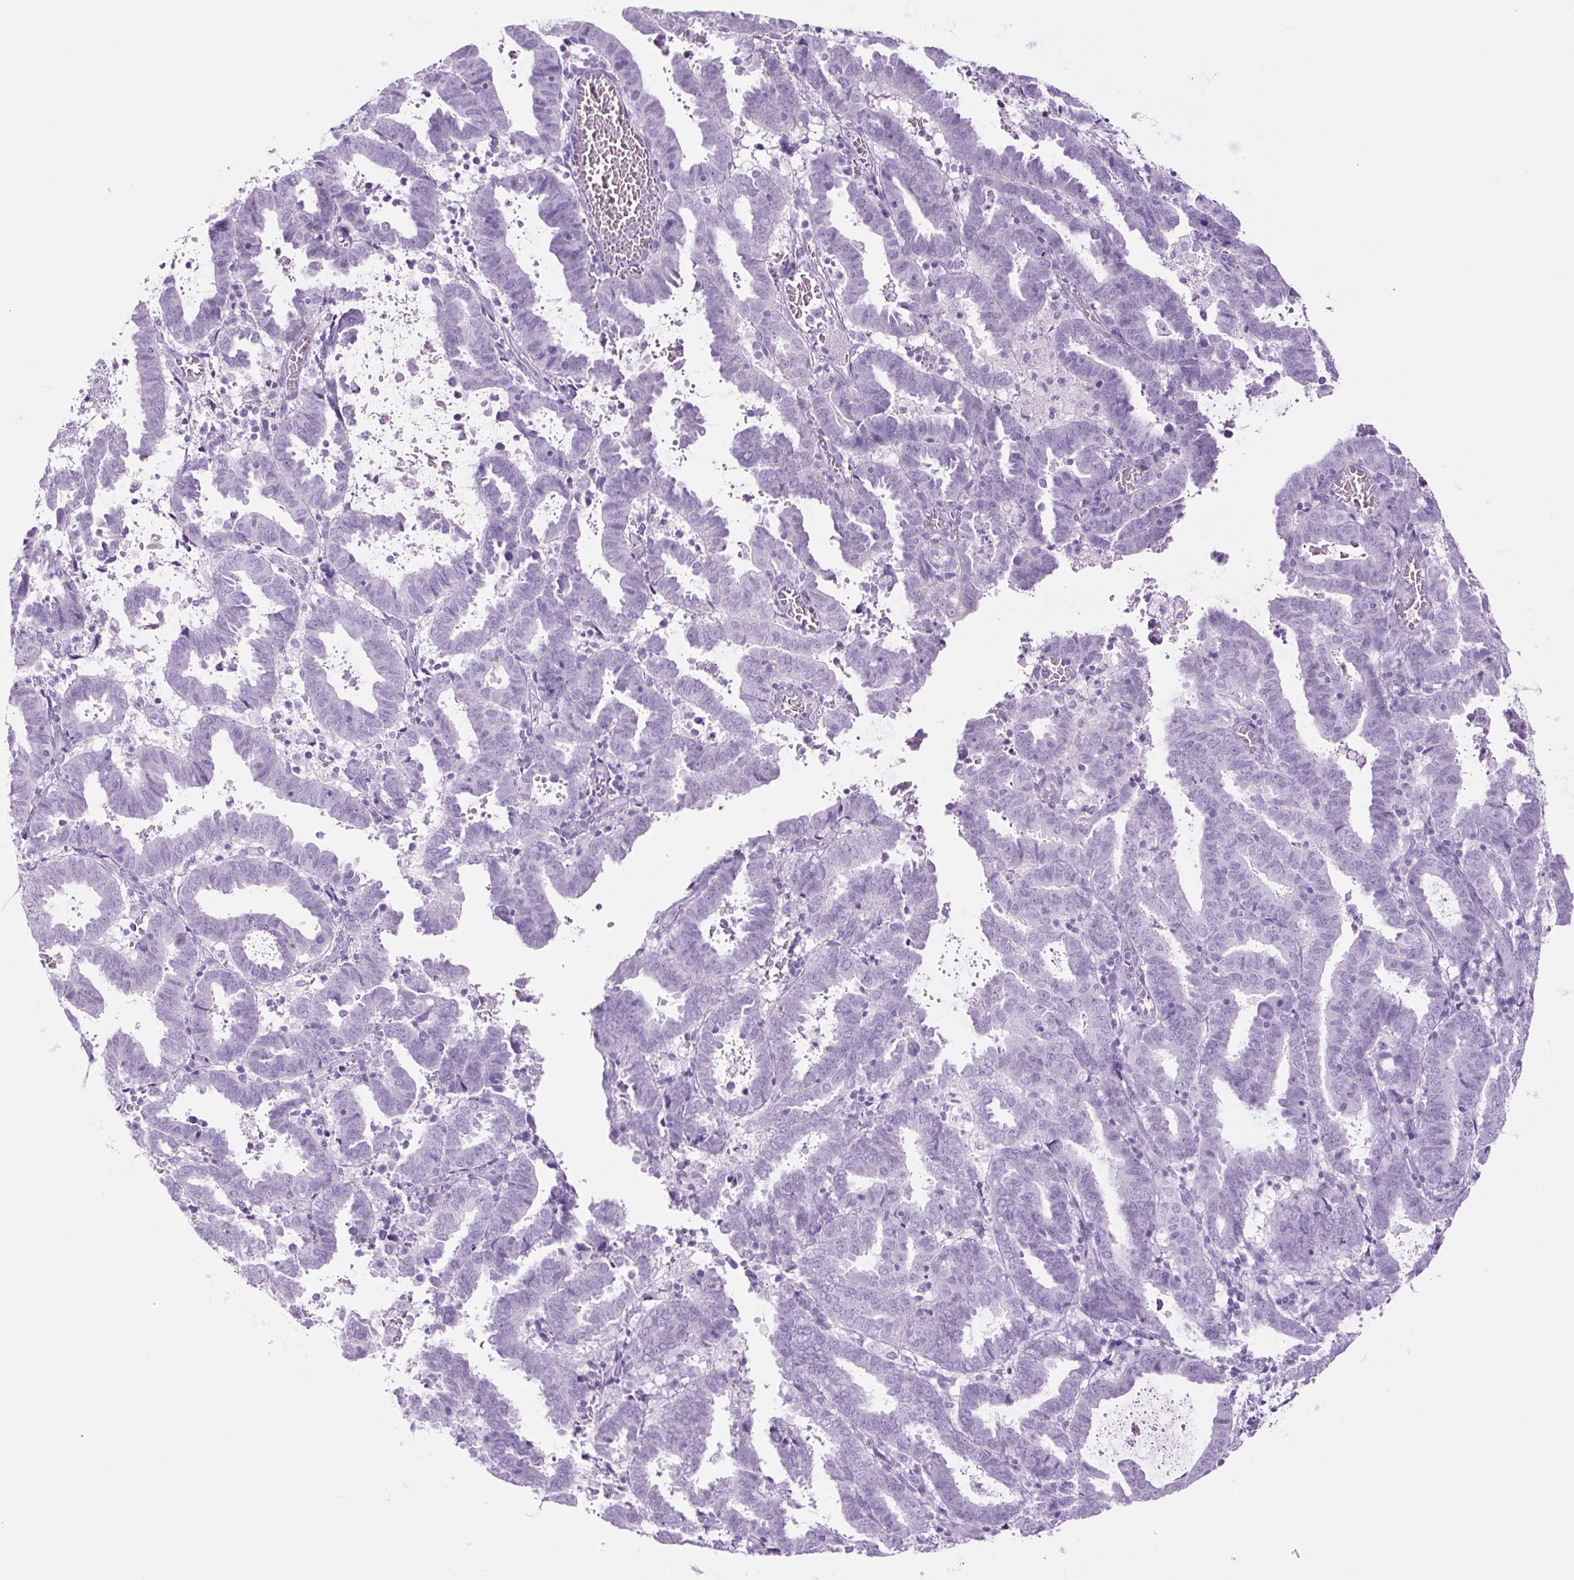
{"staining": {"intensity": "negative", "quantity": "none", "location": "none"}, "tissue": "endometrial cancer", "cell_type": "Tumor cells", "image_type": "cancer", "snomed": [{"axis": "morphology", "description": "Adenocarcinoma, NOS"}, {"axis": "topography", "description": "Uterus"}], "caption": "This is an immunohistochemistry micrograph of human endometrial cancer (adenocarcinoma). There is no staining in tumor cells.", "gene": "TFF2", "patient": {"sex": "female", "age": 83}}